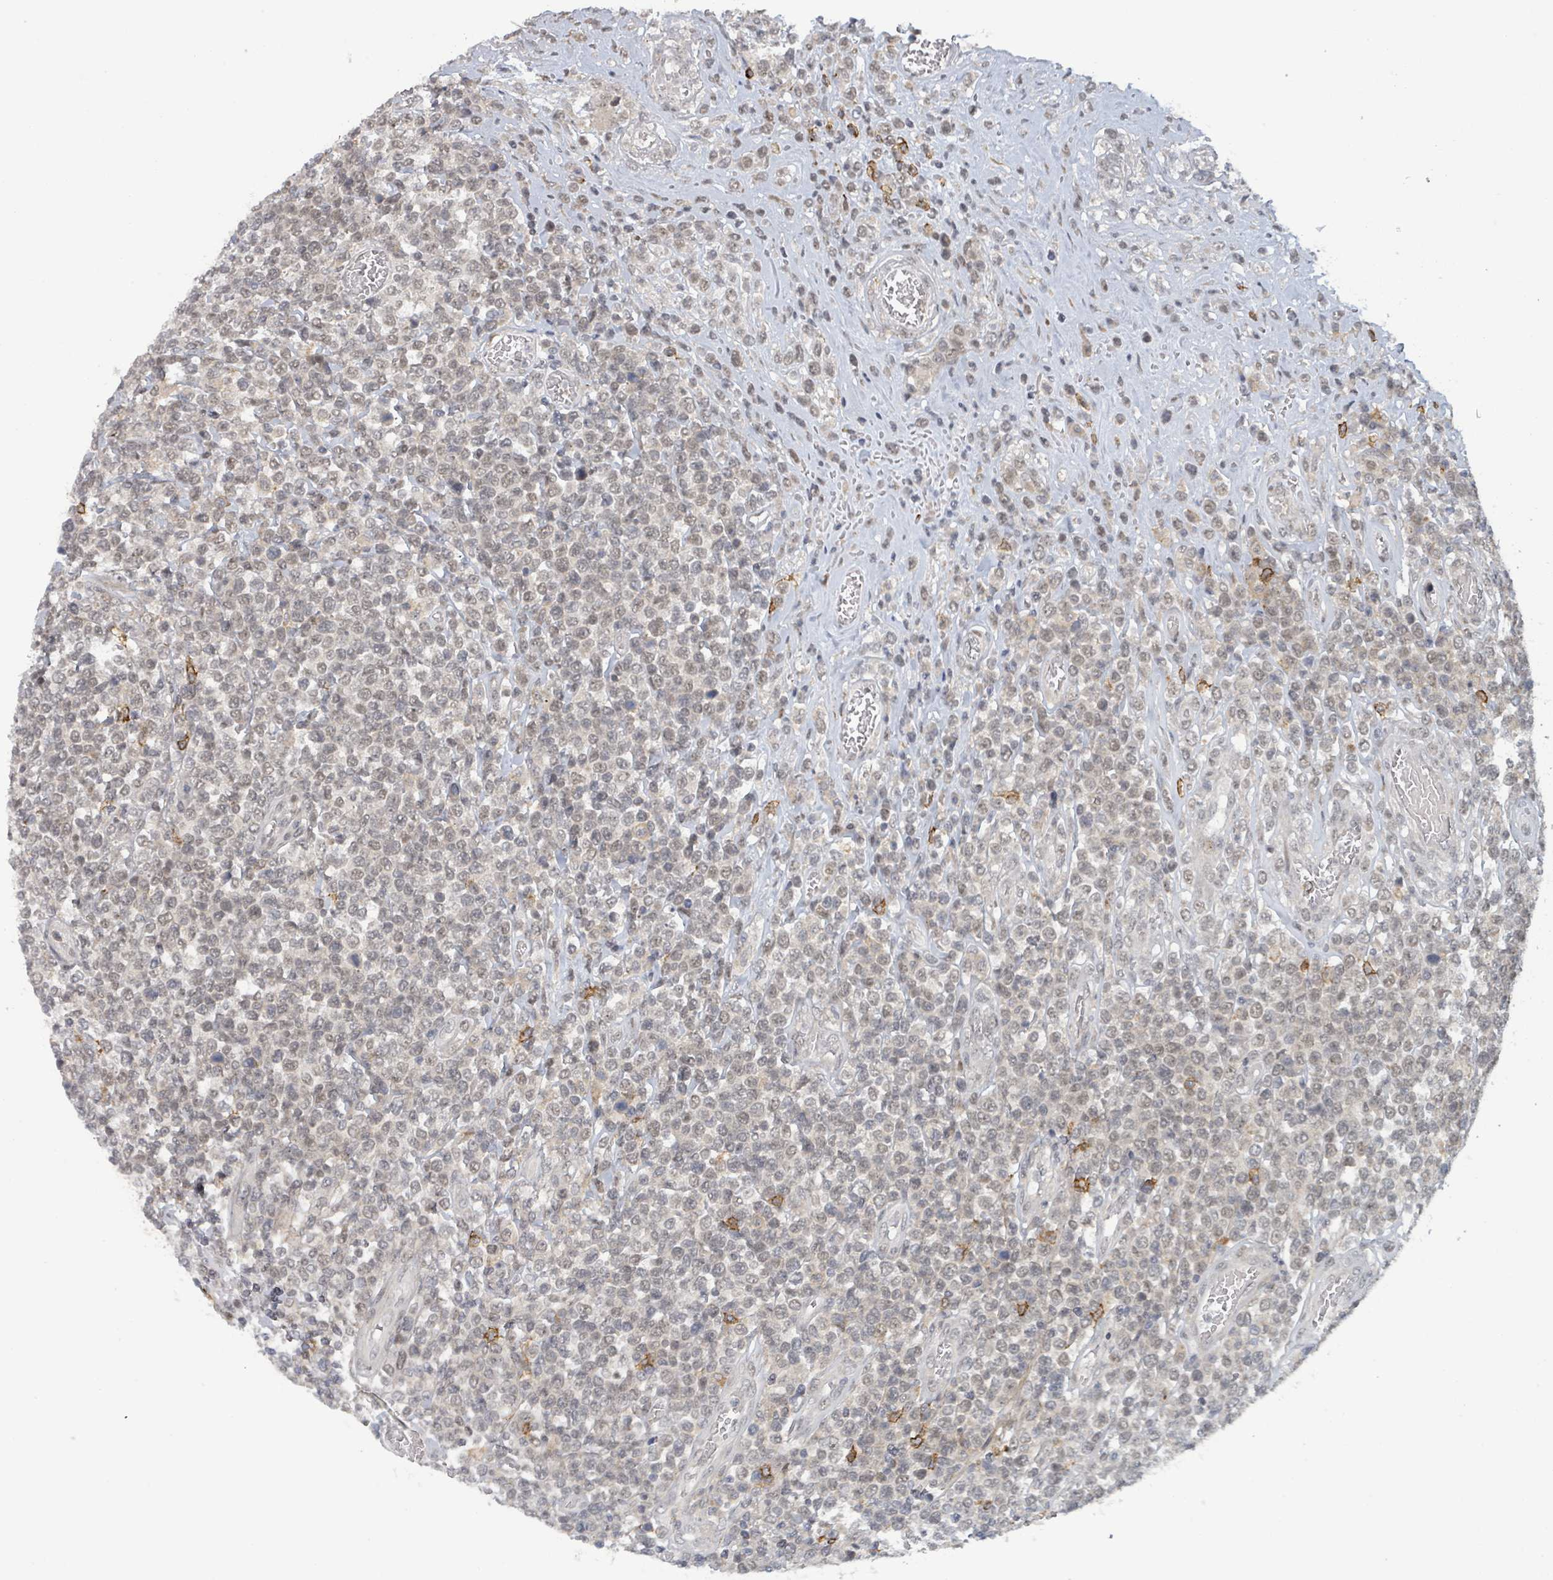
{"staining": {"intensity": "weak", "quantity": ">75%", "location": "nuclear"}, "tissue": "lymphoma", "cell_type": "Tumor cells", "image_type": "cancer", "snomed": [{"axis": "morphology", "description": "Malignant lymphoma, non-Hodgkin's type, High grade"}, {"axis": "topography", "description": "Soft tissue"}], "caption": "High-grade malignant lymphoma, non-Hodgkin's type tissue demonstrates weak nuclear expression in about >75% of tumor cells Ihc stains the protein of interest in brown and the nuclei are stained blue.", "gene": "GTF3C1", "patient": {"sex": "female", "age": 56}}